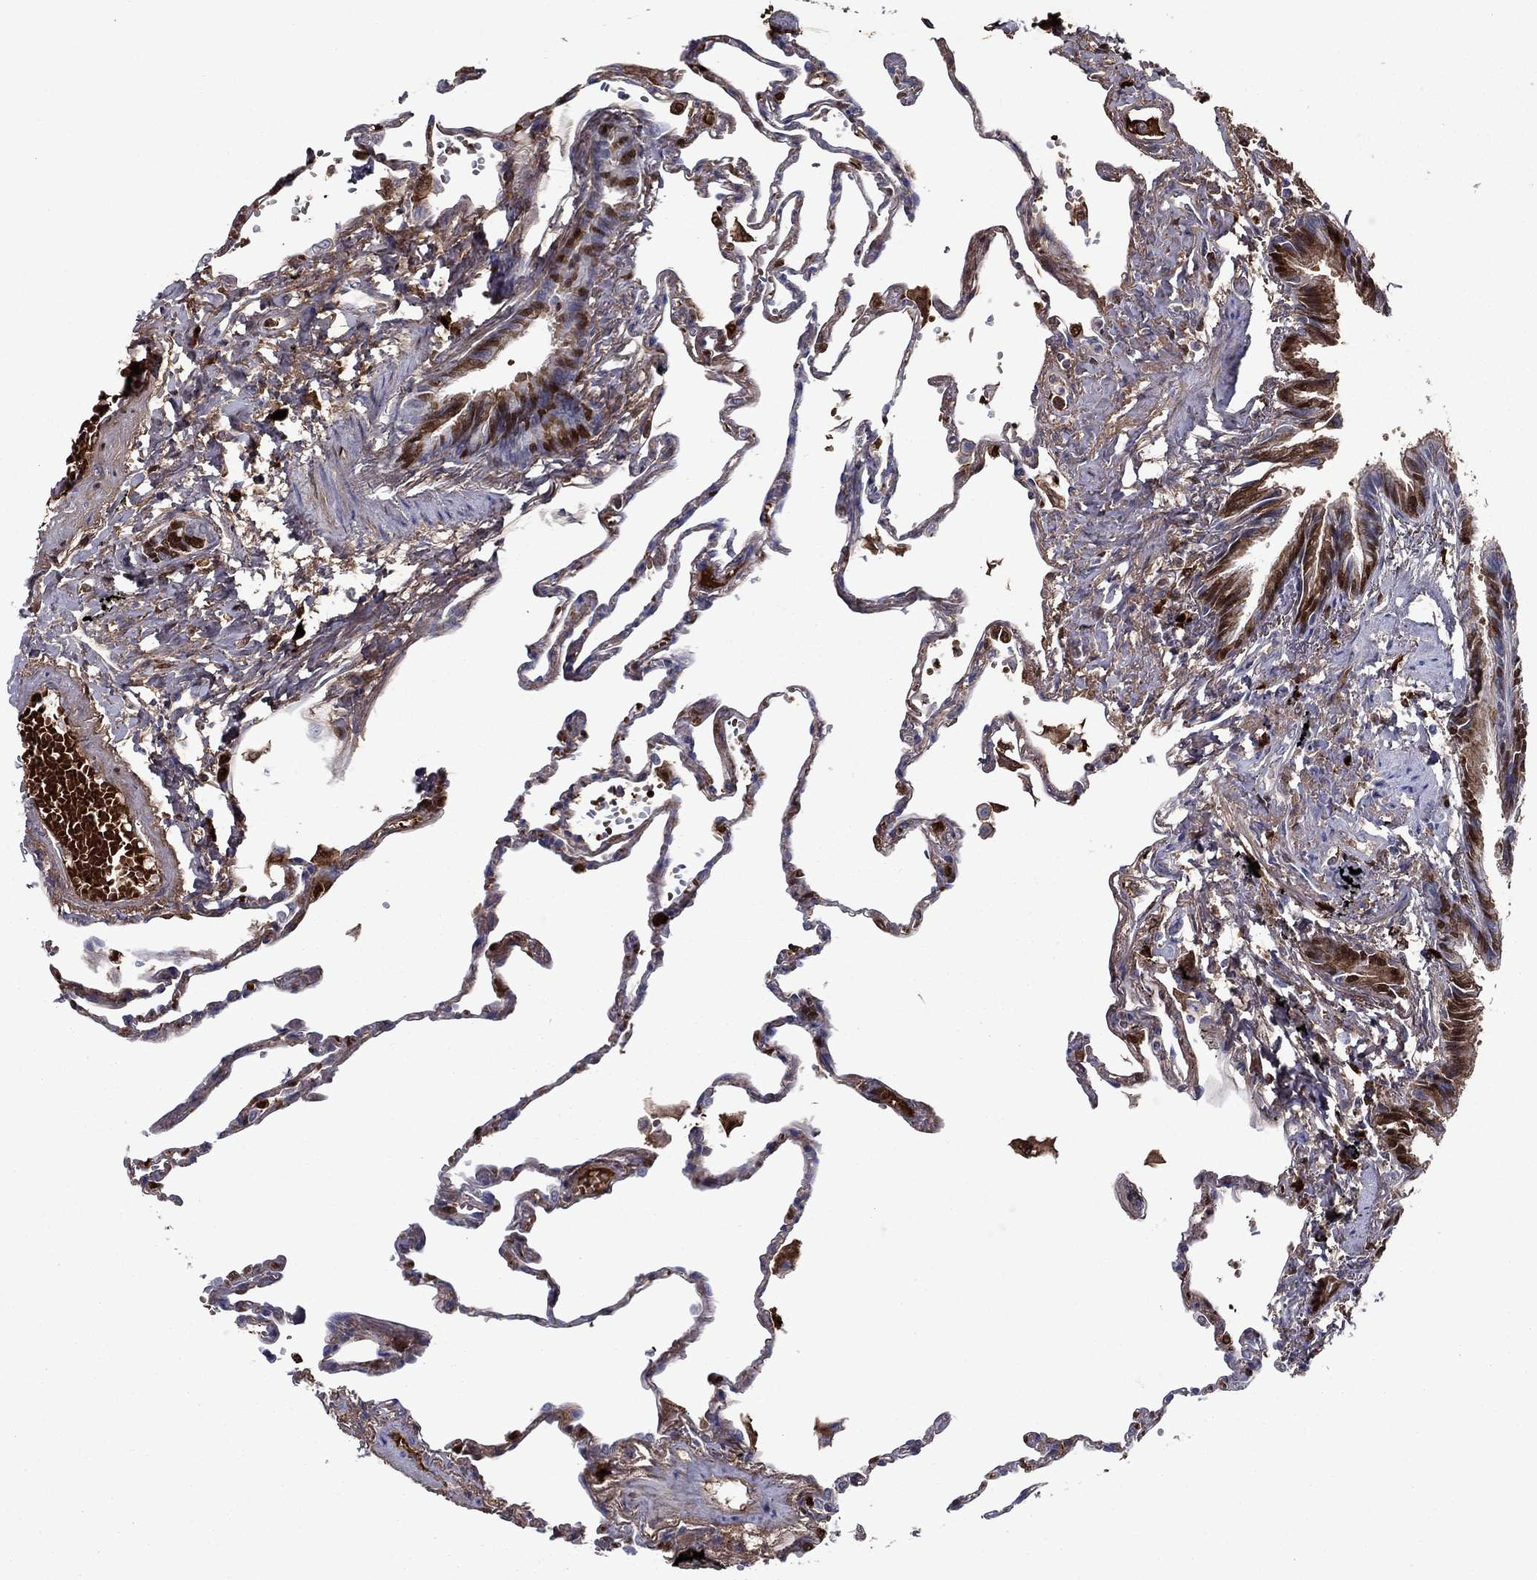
{"staining": {"intensity": "negative", "quantity": "none", "location": "none"}, "tissue": "lung", "cell_type": "Alveolar cells", "image_type": "normal", "snomed": [{"axis": "morphology", "description": "Normal tissue, NOS"}, {"axis": "topography", "description": "Lung"}], "caption": "IHC of normal human lung shows no positivity in alveolar cells.", "gene": "HPX", "patient": {"sex": "male", "age": 78}}